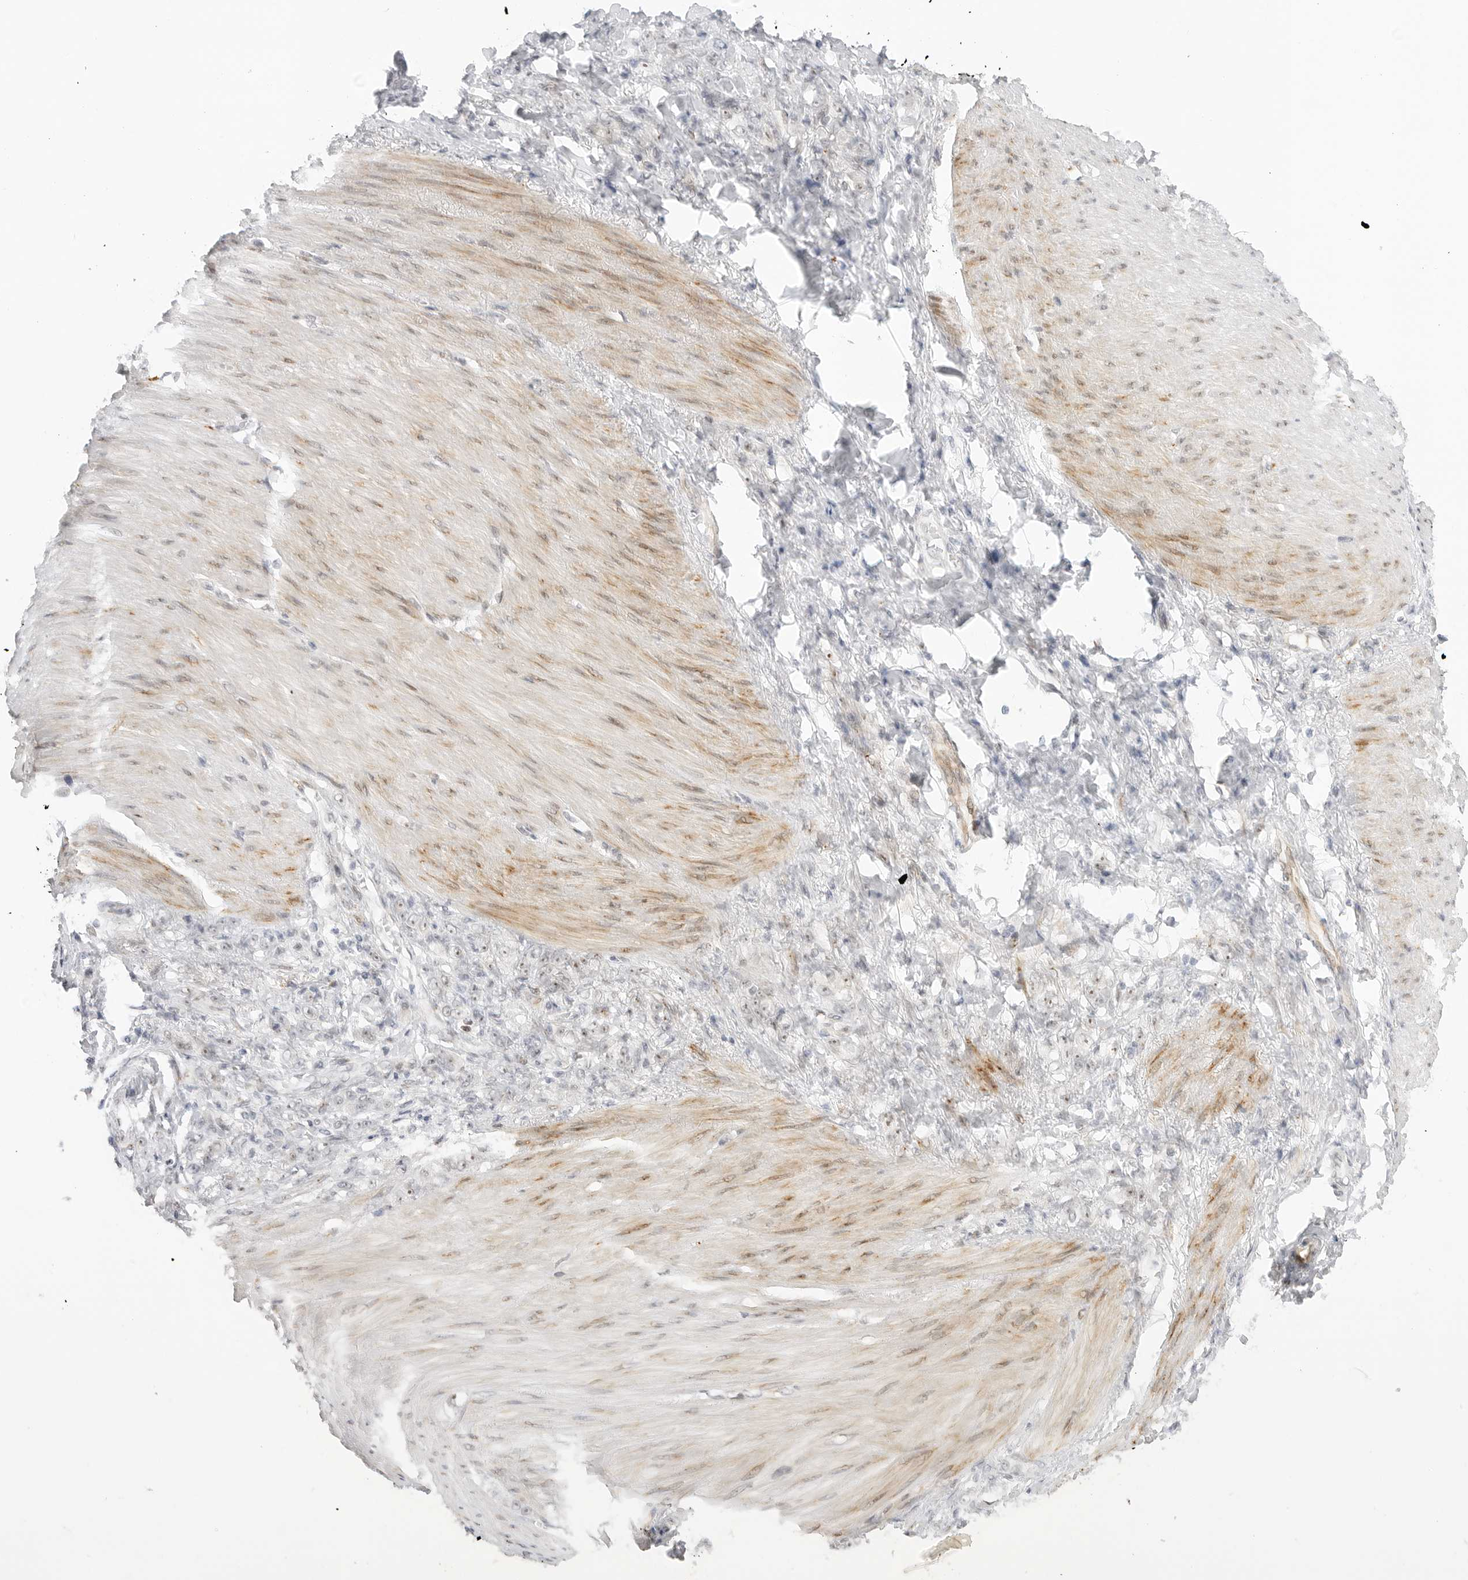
{"staining": {"intensity": "weak", "quantity": "25%-75%", "location": "nuclear"}, "tissue": "stomach cancer", "cell_type": "Tumor cells", "image_type": "cancer", "snomed": [{"axis": "morphology", "description": "Normal tissue, NOS"}, {"axis": "morphology", "description": "Adenocarcinoma, NOS"}, {"axis": "topography", "description": "Stomach"}], "caption": "About 25%-75% of tumor cells in stomach cancer (adenocarcinoma) exhibit weak nuclear protein staining as visualized by brown immunohistochemical staining.", "gene": "HIPK3", "patient": {"sex": "male", "age": 82}}